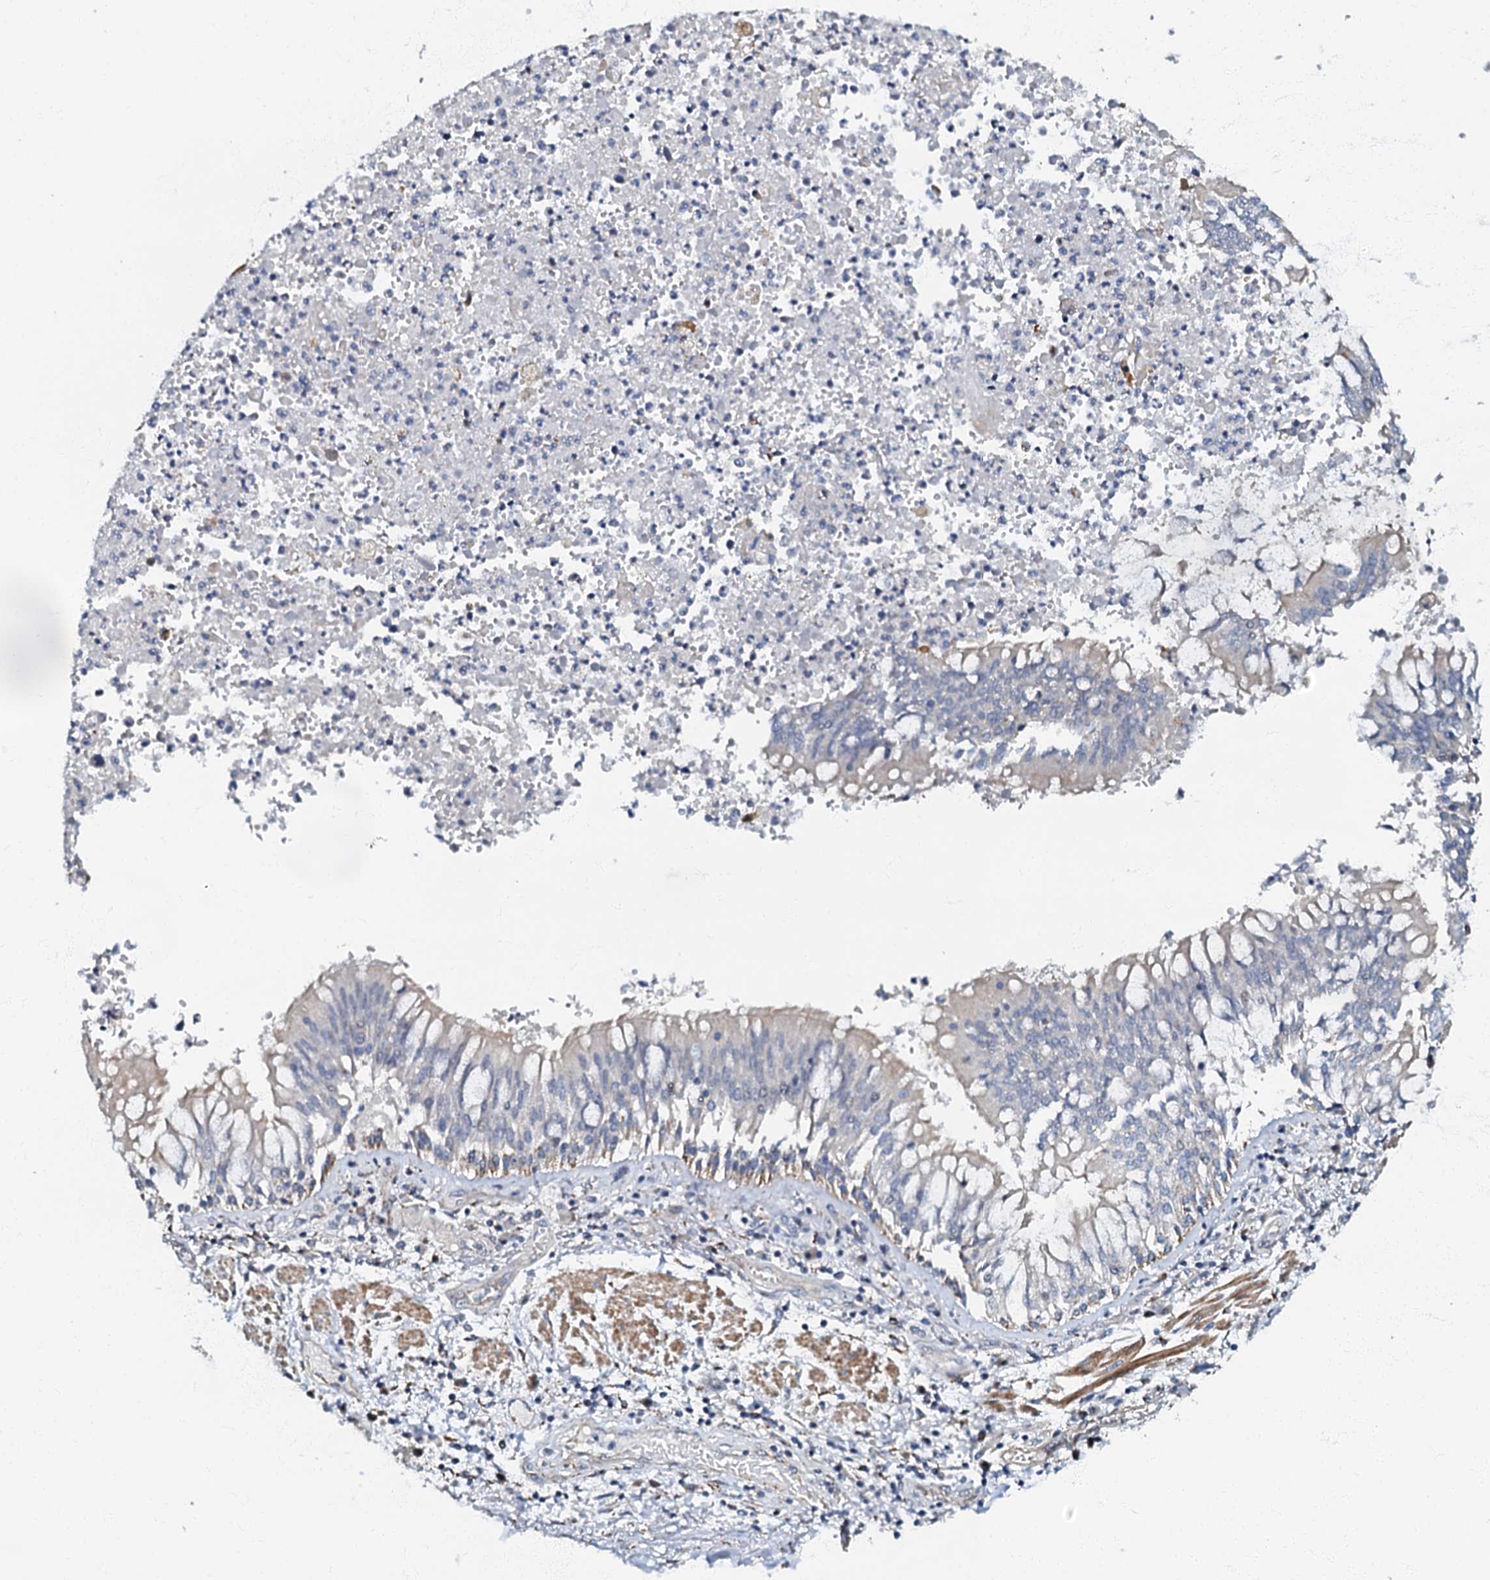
{"staining": {"intensity": "negative", "quantity": "none", "location": "none"}, "tissue": "adipose tissue", "cell_type": "Adipocytes", "image_type": "normal", "snomed": [{"axis": "morphology", "description": "Normal tissue, NOS"}, {"axis": "topography", "description": "Cartilage tissue"}, {"axis": "topography", "description": "Bronchus"}, {"axis": "topography", "description": "Lung"}, {"axis": "topography", "description": "Peripheral nerve tissue"}], "caption": "IHC of normal human adipose tissue displays no expression in adipocytes.", "gene": "OLAH", "patient": {"sex": "female", "age": 49}}